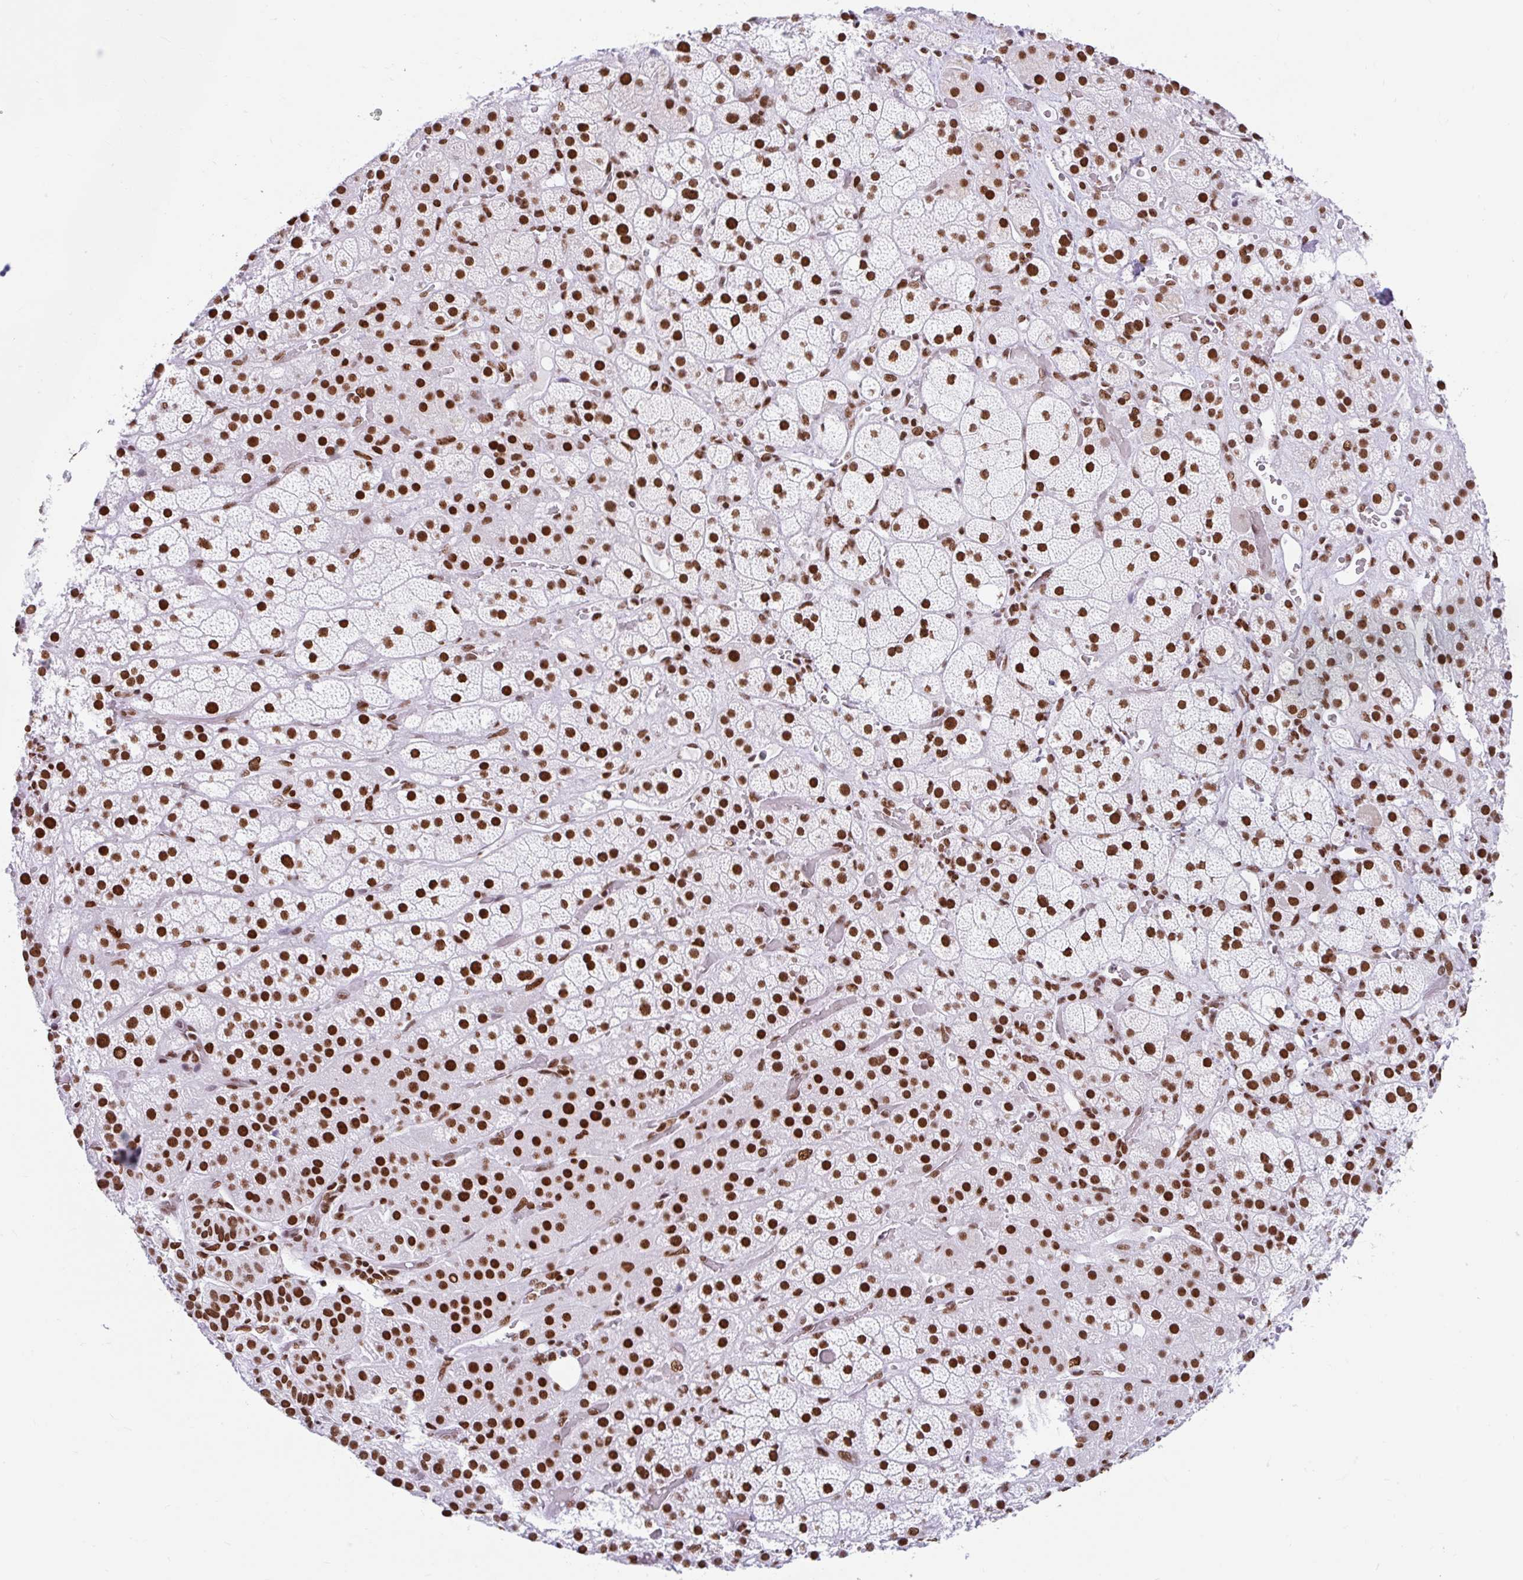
{"staining": {"intensity": "strong", "quantity": ">75%", "location": "nuclear"}, "tissue": "adrenal gland", "cell_type": "Glandular cells", "image_type": "normal", "snomed": [{"axis": "morphology", "description": "Normal tissue, NOS"}, {"axis": "topography", "description": "Adrenal gland"}], "caption": "Immunohistochemical staining of unremarkable adrenal gland exhibits high levels of strong nuclear positivity in approximately >75% of glandular cells.", "gene": "KHDRBS1", "patient": {"sex": "male", "age": 57}}